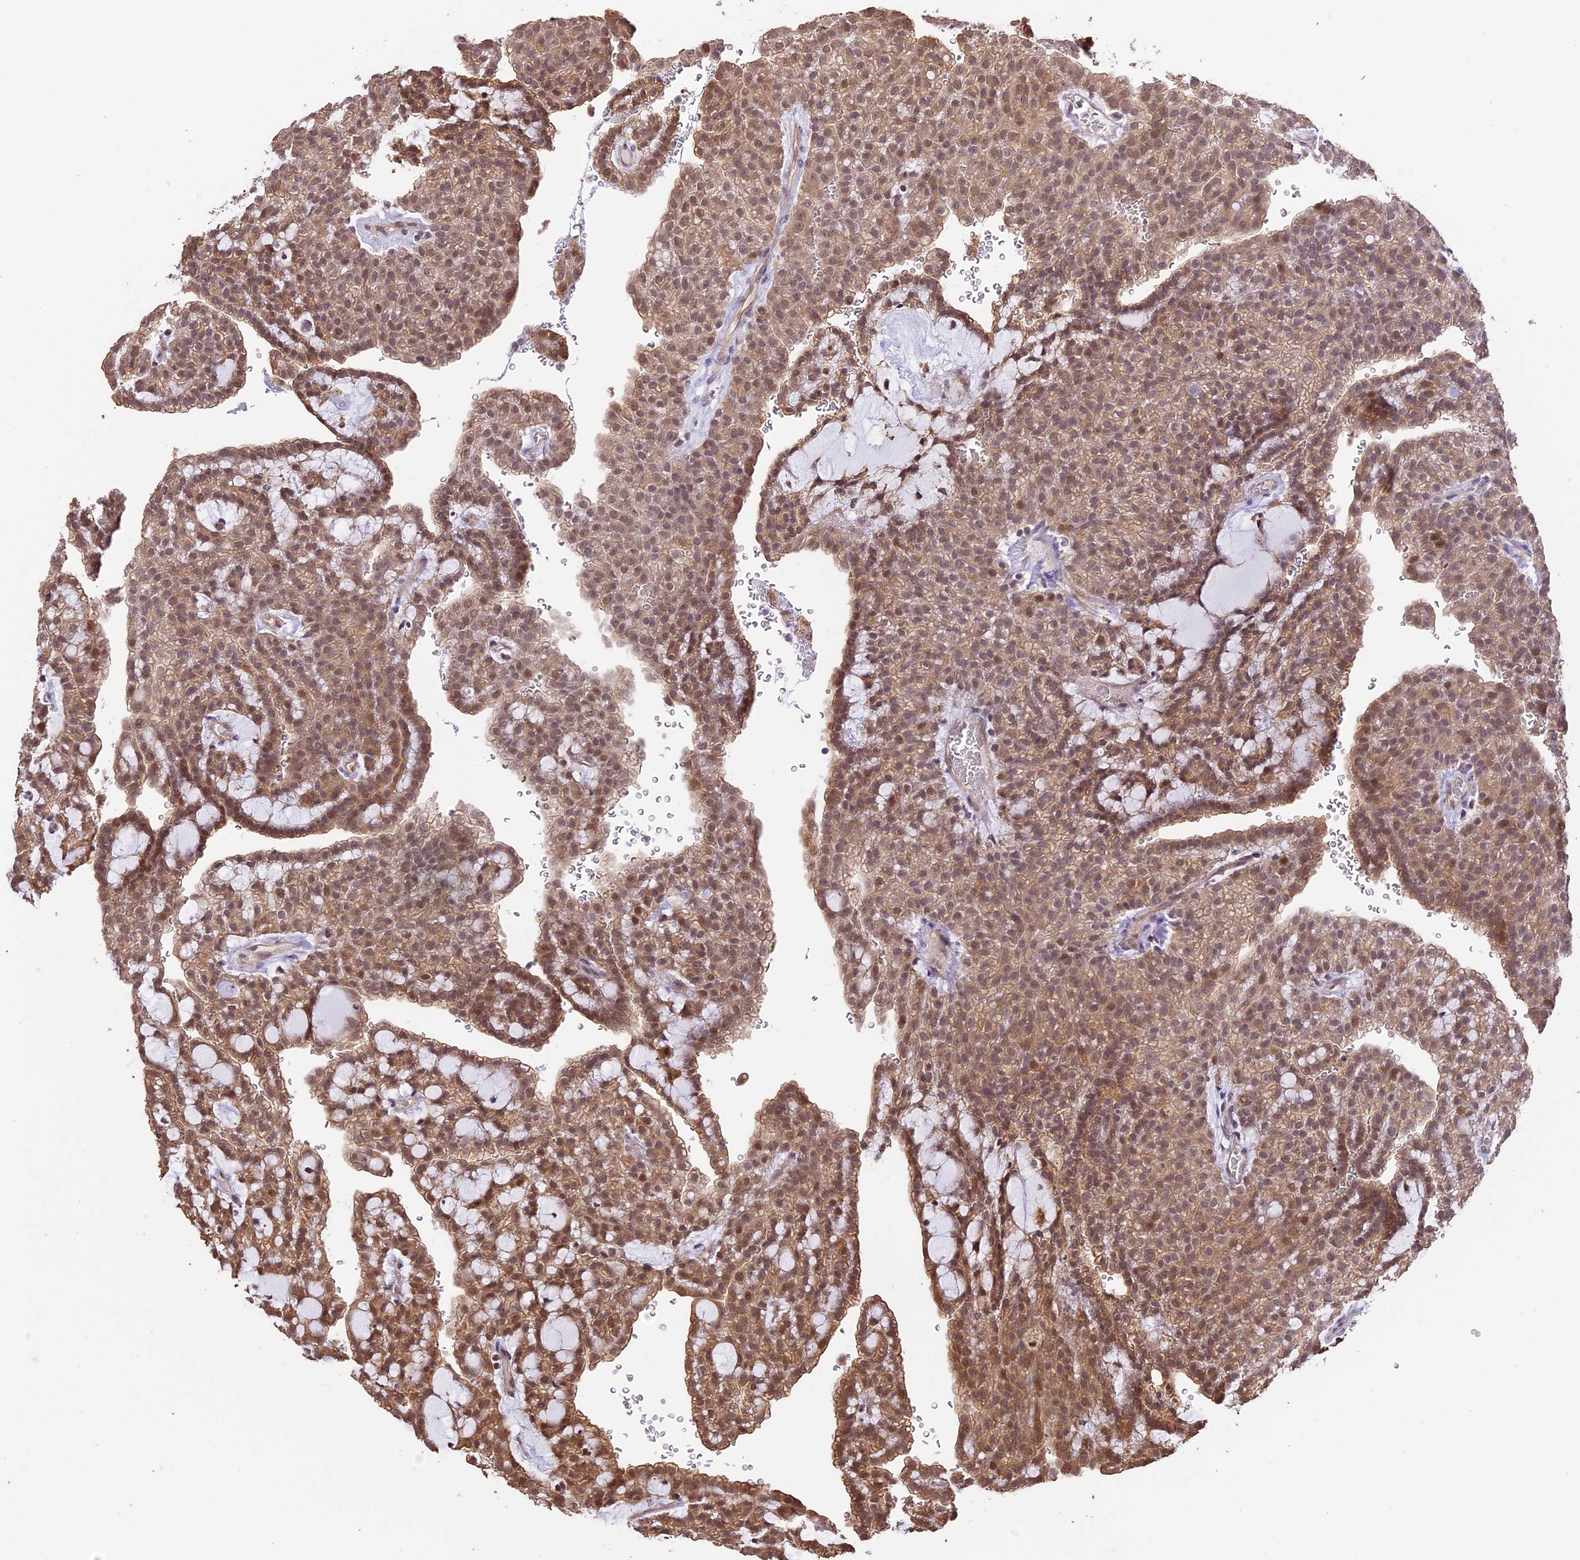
{"staining": {"intensity": "moderate", "quantity": "25%-75%", "location": "cytoplasmic/membranous,nuclear"}, "tissue": "renal cancer", "cell_type": "Tumor cells", "image_type": "cancer", "snomed": [{"axis": "morphology", "description": "Adenocarcinoma, NOS"}, {"axis": "topography", "description": "Kidney"}], "caption": "Human renal cancer (adenocarcinoma) stained with a protein marker reveals moderate staining in tumor cells.", "gene": "TIGD7", "patient": {"sex": "male", "age": 63}}